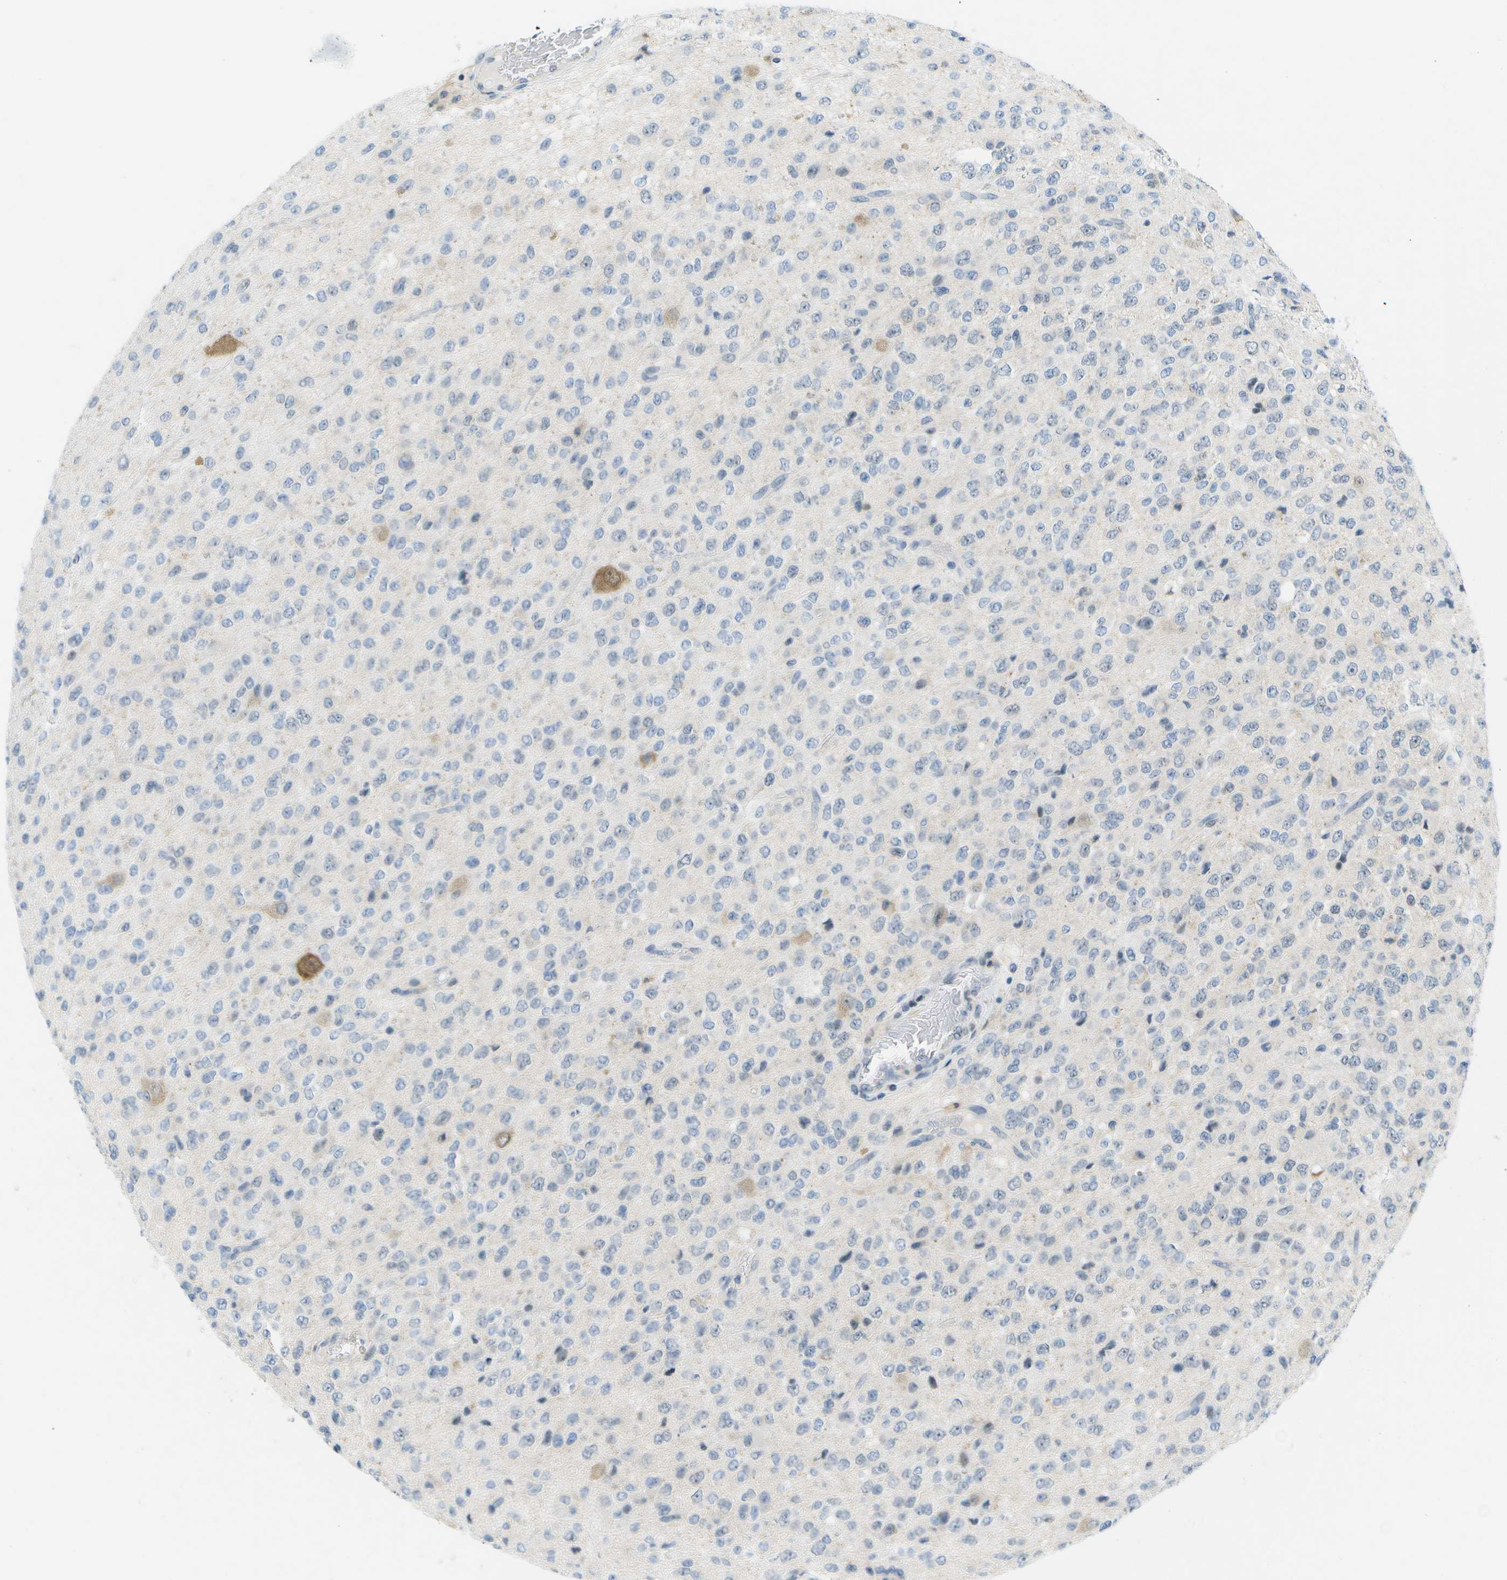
{"staining": {"intensity": "negative", "quantity": "none", "location": "none"}, "tissue": "glioma", "cell_type": "Tumor cells", "image_type": "cancer", "snomed": [{"axis": "morphology", "description": "Glioma, malignant, High grade"}, {"axis": "topography", "description": "pancreas cauda"}], "caption": "Malignant glioma (high-grade) was stained to show a protein in brown. There is no significant expression in tumor cells.", "gene": "PITHD1", "patient": {"sex": "male", "age": 60}}